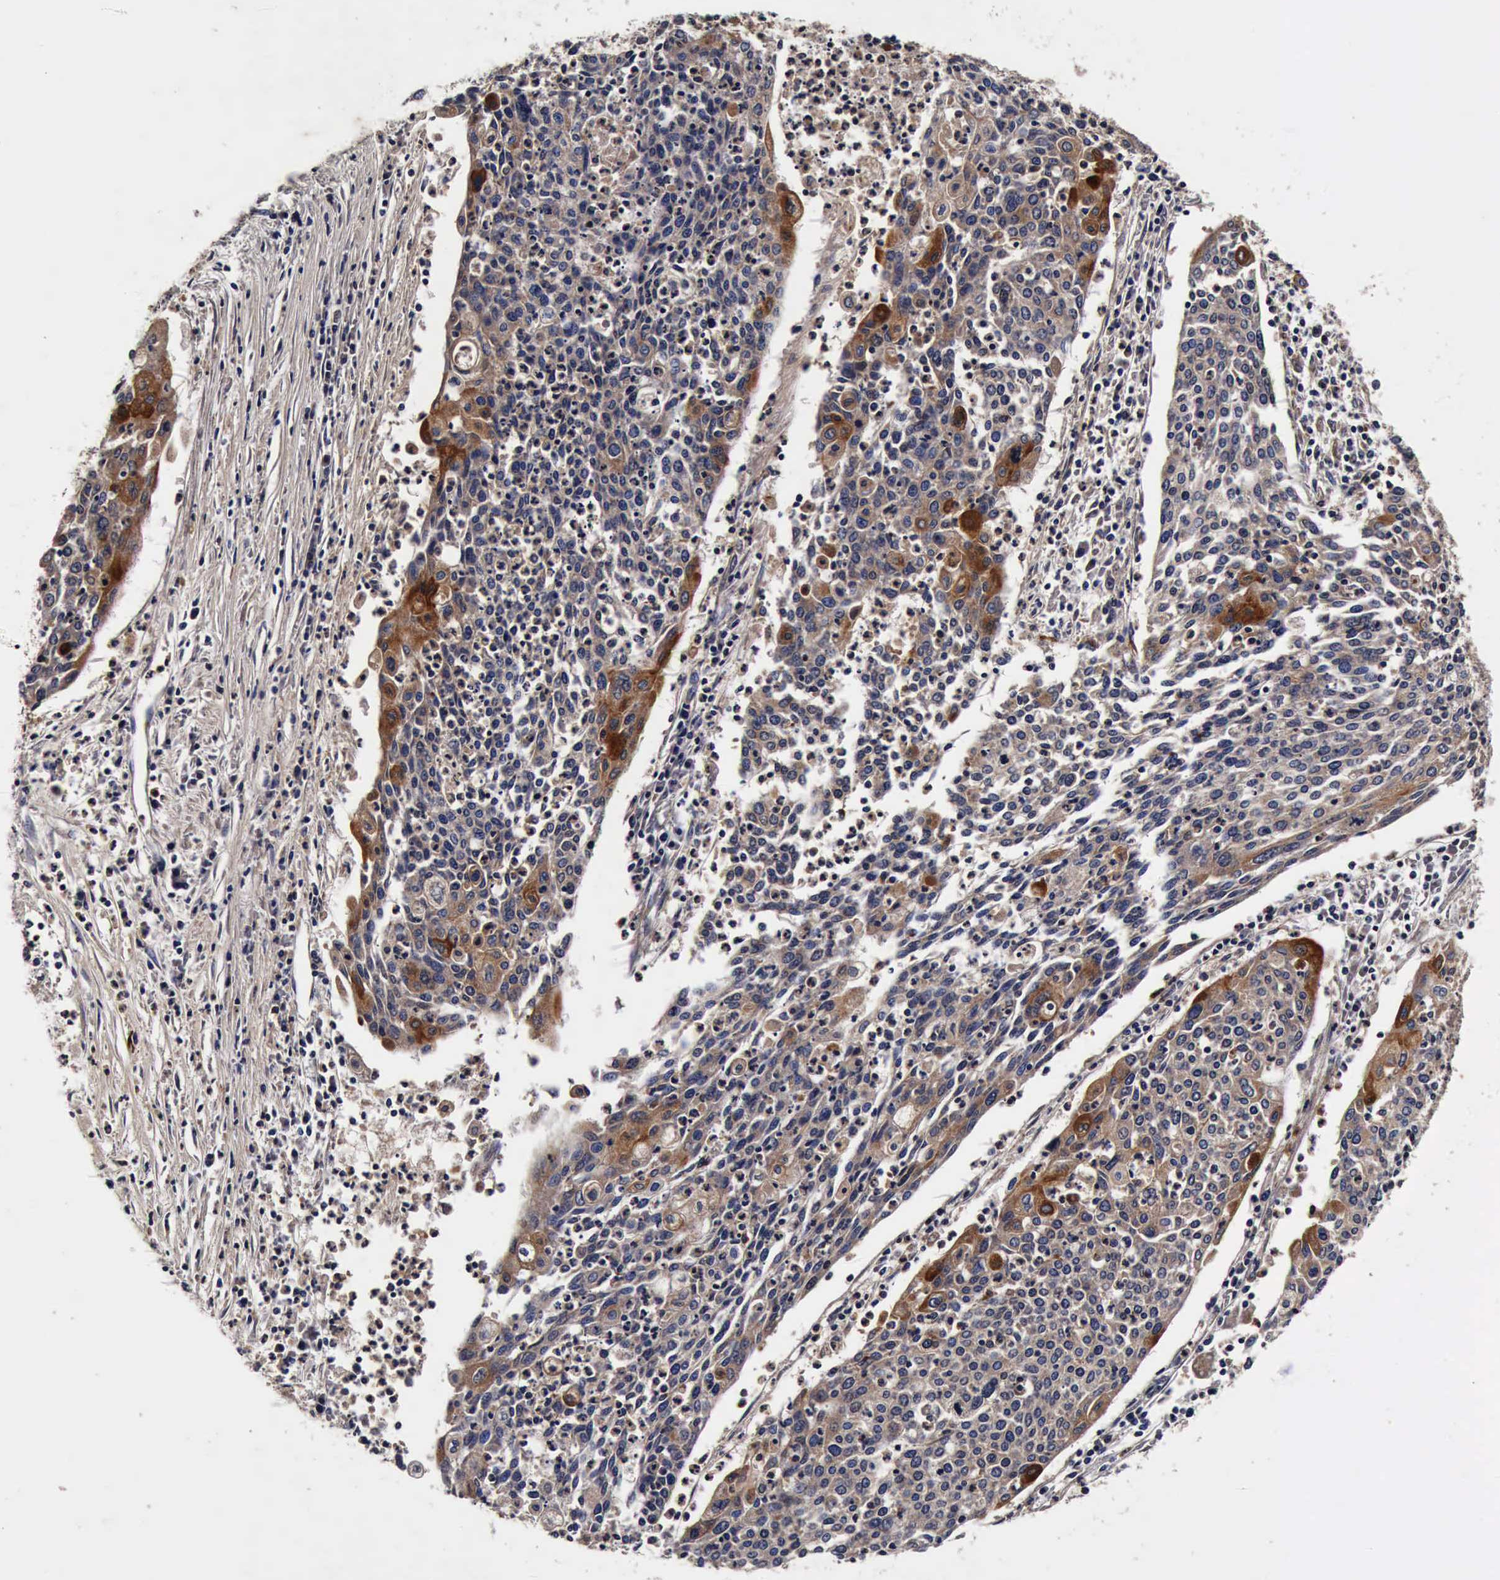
{"staining": {"intensity": "strong", "quantity": "25%-75%", "location": "cytoplasmic/membranous"}, "tissue": "cervical cancer", "cell_type": "Tumor cells", "image_type": "cancer", "snomed": [{"axis": "morphology", "description": "Squamous cell carcinoma, NOS"}, {"axis": "topography", "description": "Cervix"}], "caption": "An image of human squamous cell carcinoma (cervical) stained for a protein reveals strong cytoplasmic/membranous brown staining in tumor cells.", "gene": "CST3", "patient": {"sex": "female", "age": 40}}